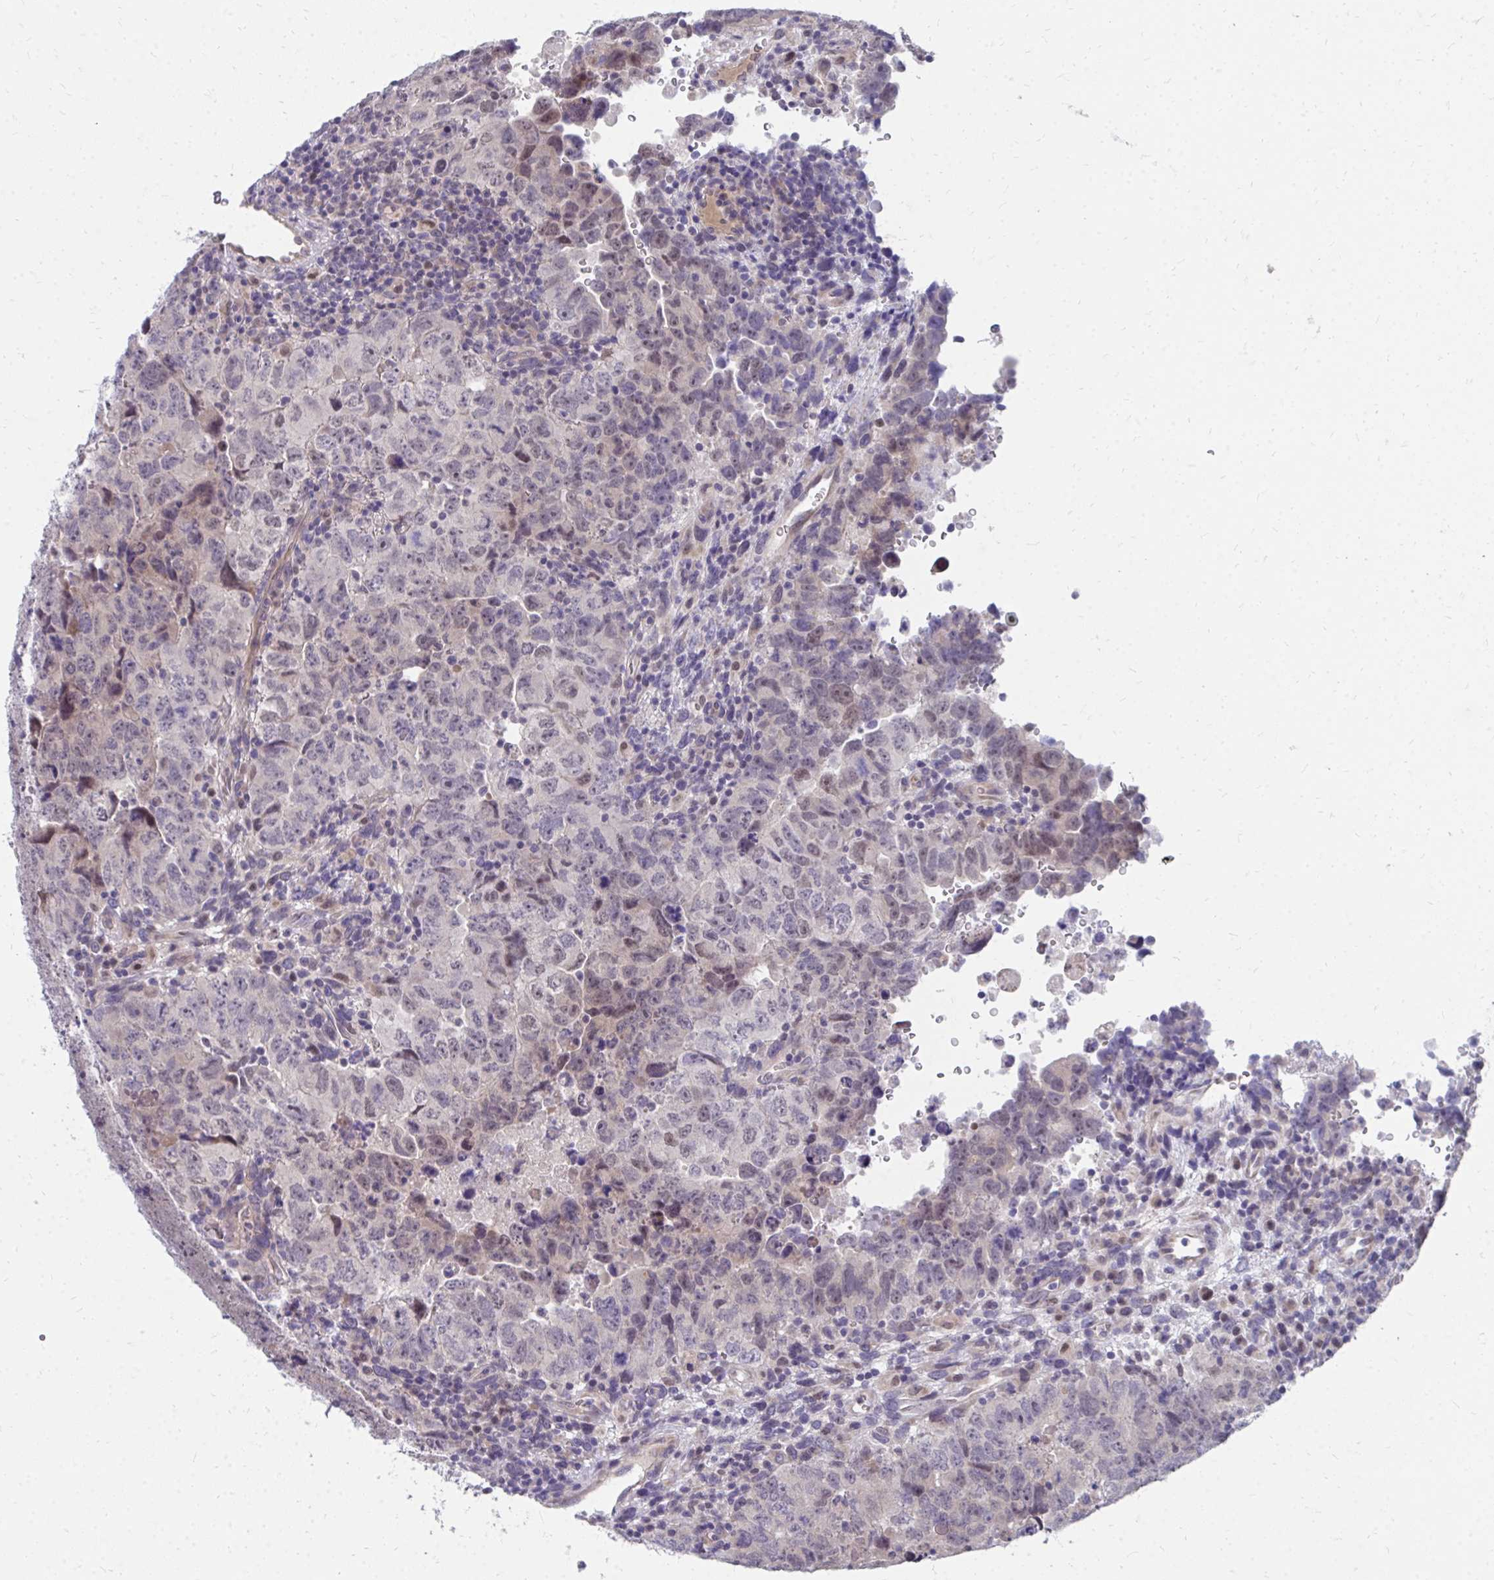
{"staining": {"intensity": "weak", "quantity": "<25%", "location": "nuclear"}, "tissue": "testis cancer", "cell_type": "Tumor cells", "image_type": "cancer", "snomed": [{"axis": "morphology", "description": "Carcinoma, Embryonal, NOS"}, {"axis": "topography", "description": "Testis"}], "caption": "Micrograph shows no significant protein positivity in tumor cells of testis cancer. (DAB (3,3'-diaminobenzidine) immunohistochemistry, high magnification).", "gene": "MROH8", "patient": {"sex": "male", "age": 24}}